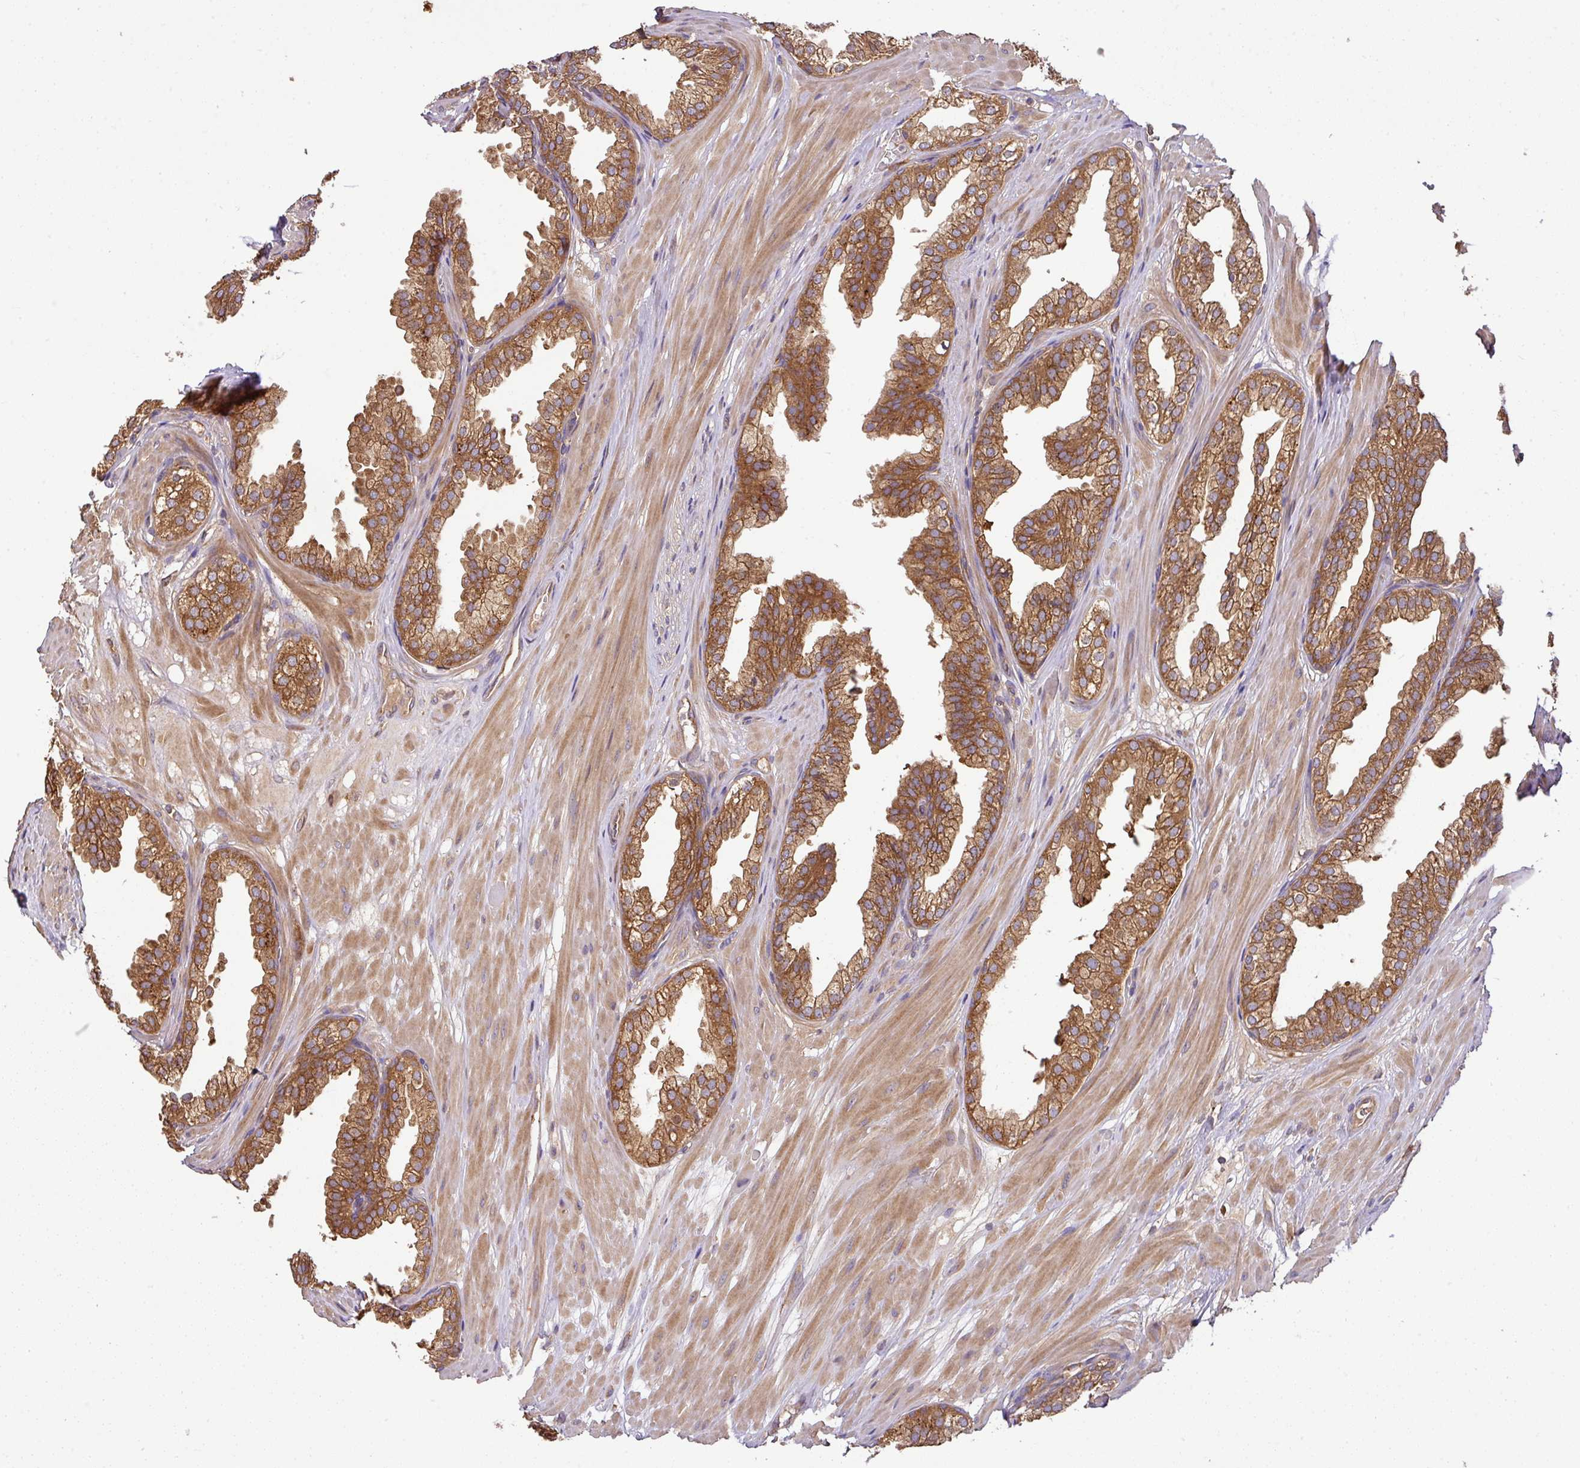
{"staining": {"intensity": "moderate", "quantity": ">75%", "location": "cytoplasmic/membranous"}, "tissue": "prostate", "cell_type": "Glandular cells", "image_type": "normal", "snomed": [{"axis": "morphology", "description": "Normal tissue, NOS"}, {"axis": "topography", "description": "Prostate"}, {"axis": "topography", "description": "Peripheral nerve tissue"}], "caption": "Glandular cells show medium levels of moderate cytoplasmic/membranous expression in approximately >75% of cells in benign human prostate. Nuclei are stained in blue.", "gene": "GSPT1", "patient": {"sex": "male", "age": 55}}